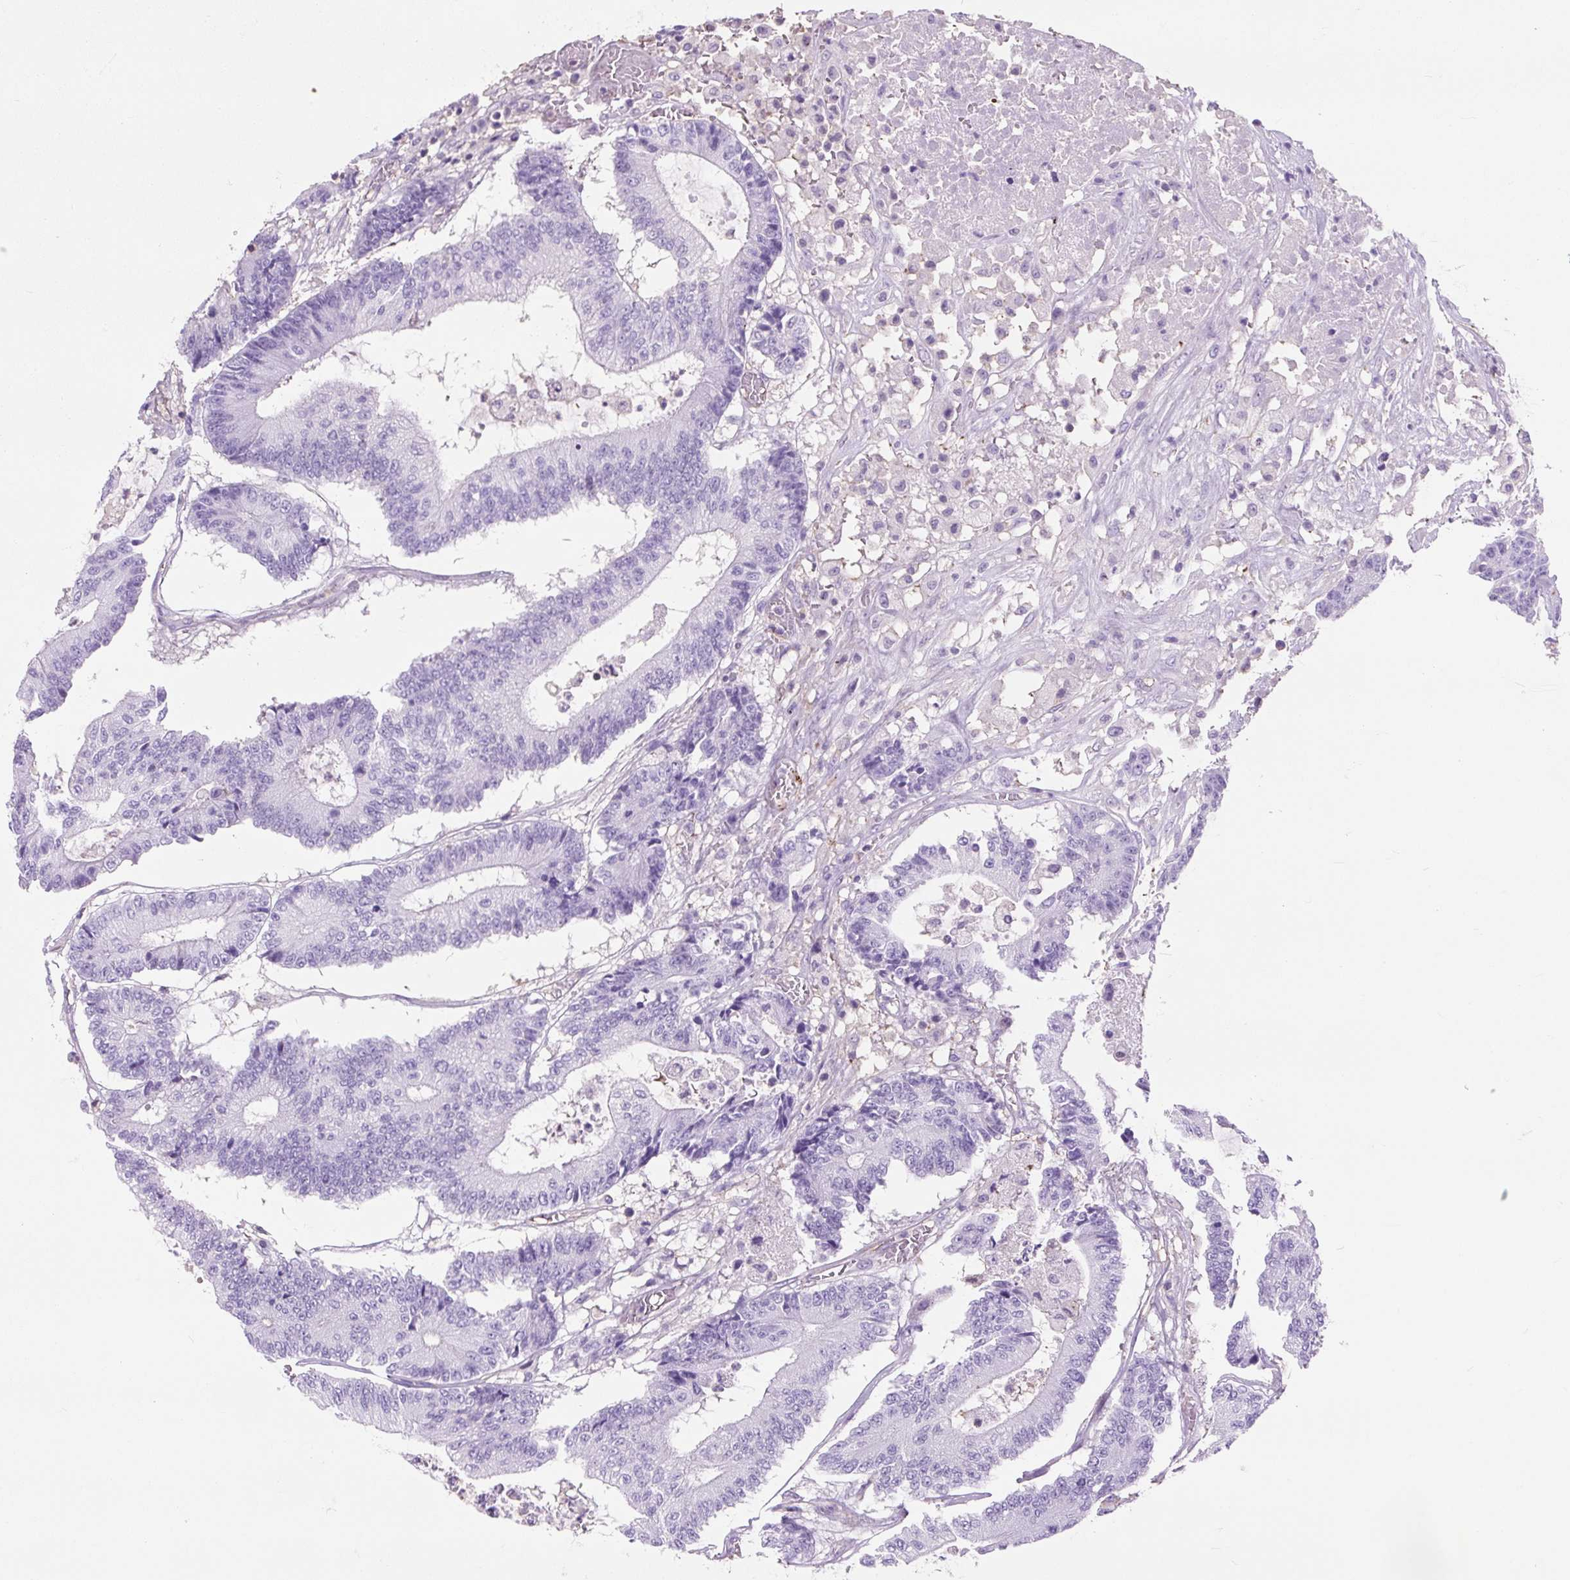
{"staining": {"intensity": "negative", "quantity": "none", "location": "none"}, "tissue": "colorectal cancer", "cell_type": "Tumor cells", "image_type": "cancer", "snomed": [{"axis": "morphology", "description": "Adenocarcinoma, NOS"}, {"axis": "topography", "description": "Colon"}], "caption": "Immunohistochemical staining of human colorectal cancer displays no significant expression in tumor cells.", "gene": "OR10A7", "patient": {"sex": "female", "age": 84}}